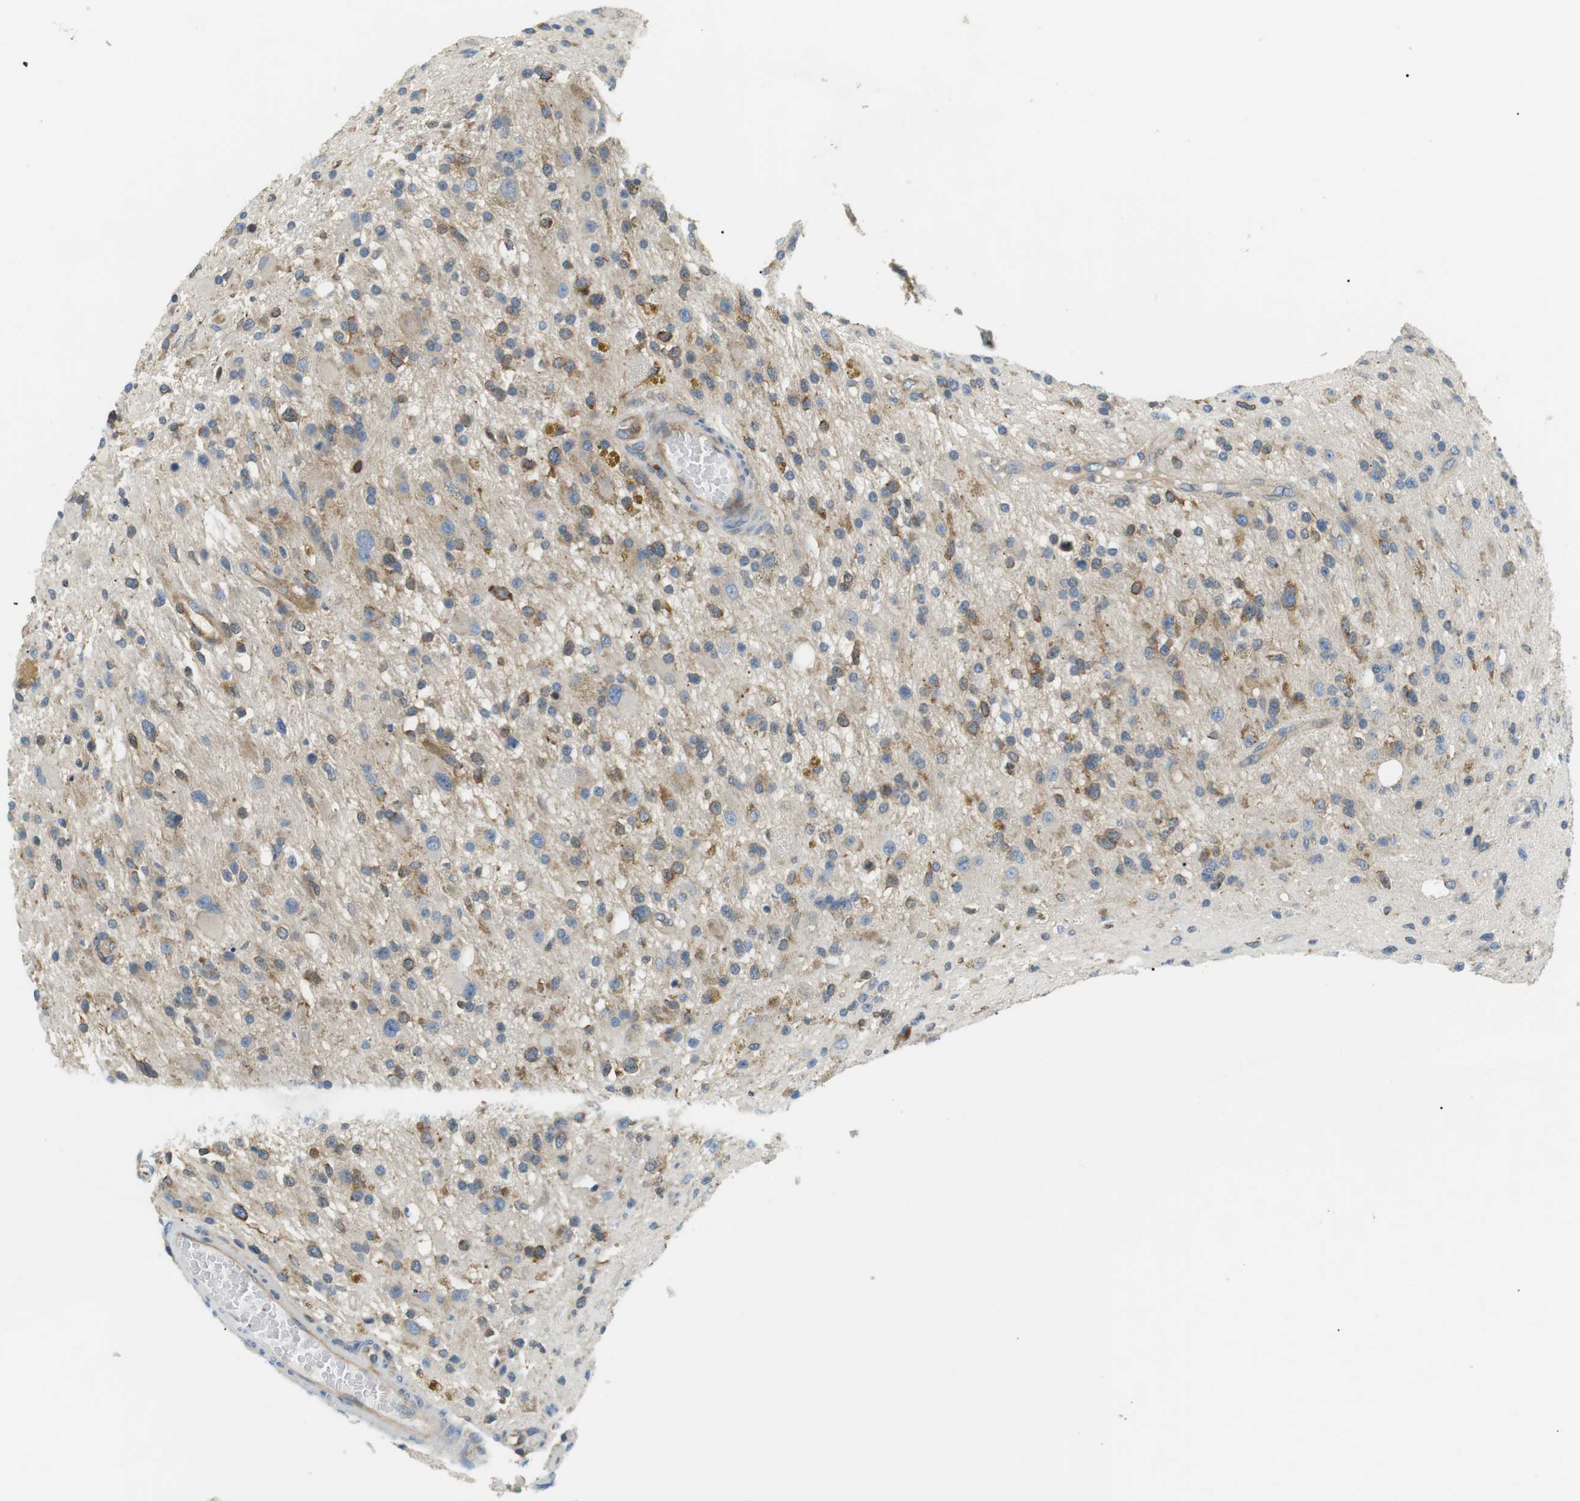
{"staining": {"intensity": "moderate", "quantity": "25%-75%", "location": "cytoplasmic/membranous"}, "tissue": "glioma", "cell_type": "Tumor cells", "image_type": "cancer", "snomed": [{"axis": "morphology", "description": "Glioma, malignant, High grade"}, {"axis": "topography", "description": "Brain"}], "caption": "The histopathology image demonstrates immunohistochemical staining of glioma. There is moderate cytoplasmic/membranous staining is identified in approximately 25%-75% of tumor cells. The protein of interest is shown in brown color, while the nuclei are stained blue.", "gene": "TMEM200A", "patient": {"sex": "male", "age": 33}}